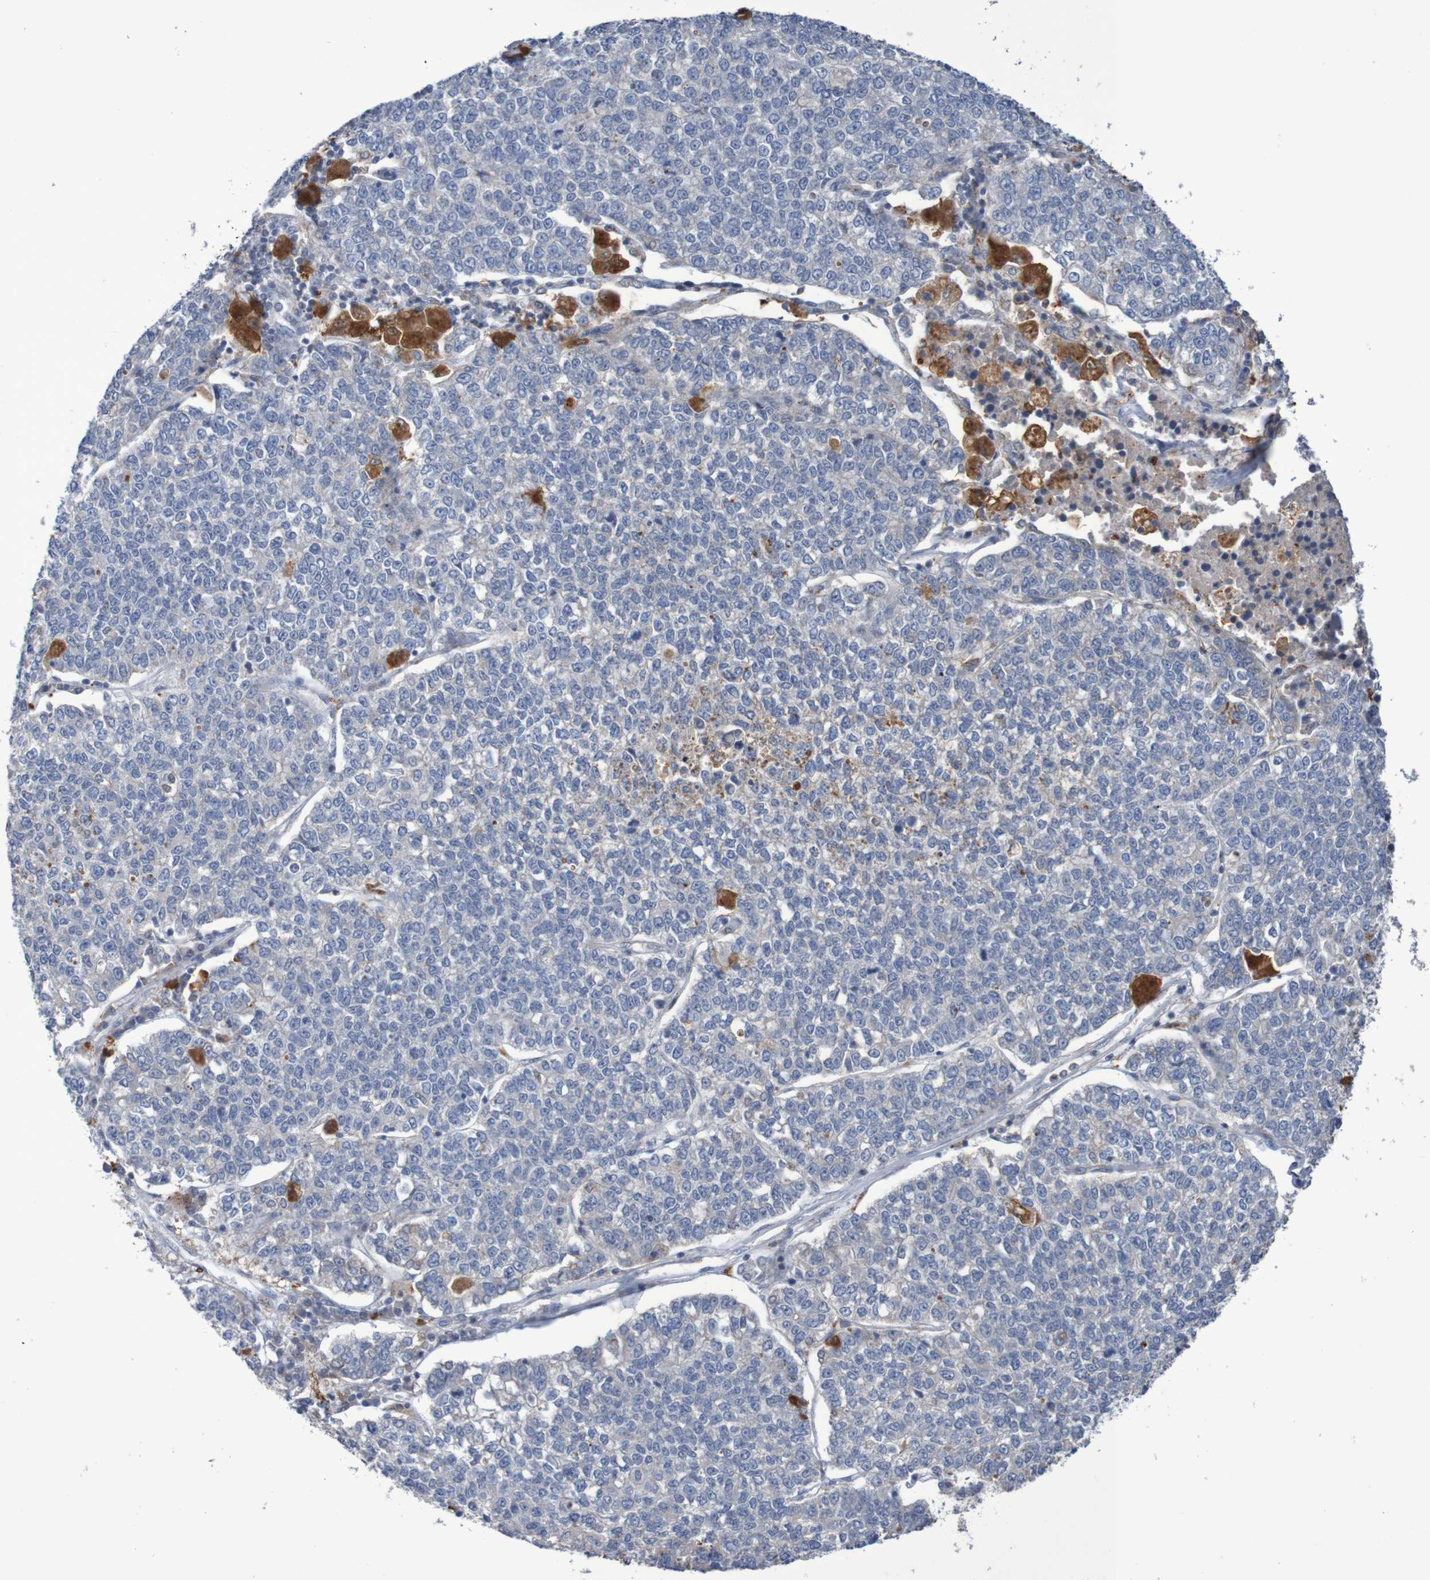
{"staining": {"intensity": "negative", "quantity": "none", "location": "none"}, "tissue": "lung cancer", "cell_type": "Tumor cells", "image_type": "cancer", "snomed": [{"axis": "morphology", "description": "Adenocarcinoma, NOS"}, {"axis": "topography", "description": "Lung"}], "caption": "Protein analysis of lung cancer (adenocarcinoma) demonstrates no significant positivity in tumor cells.", "gene": "FBP2", "patient": {"sex": "male", "age": 49}}